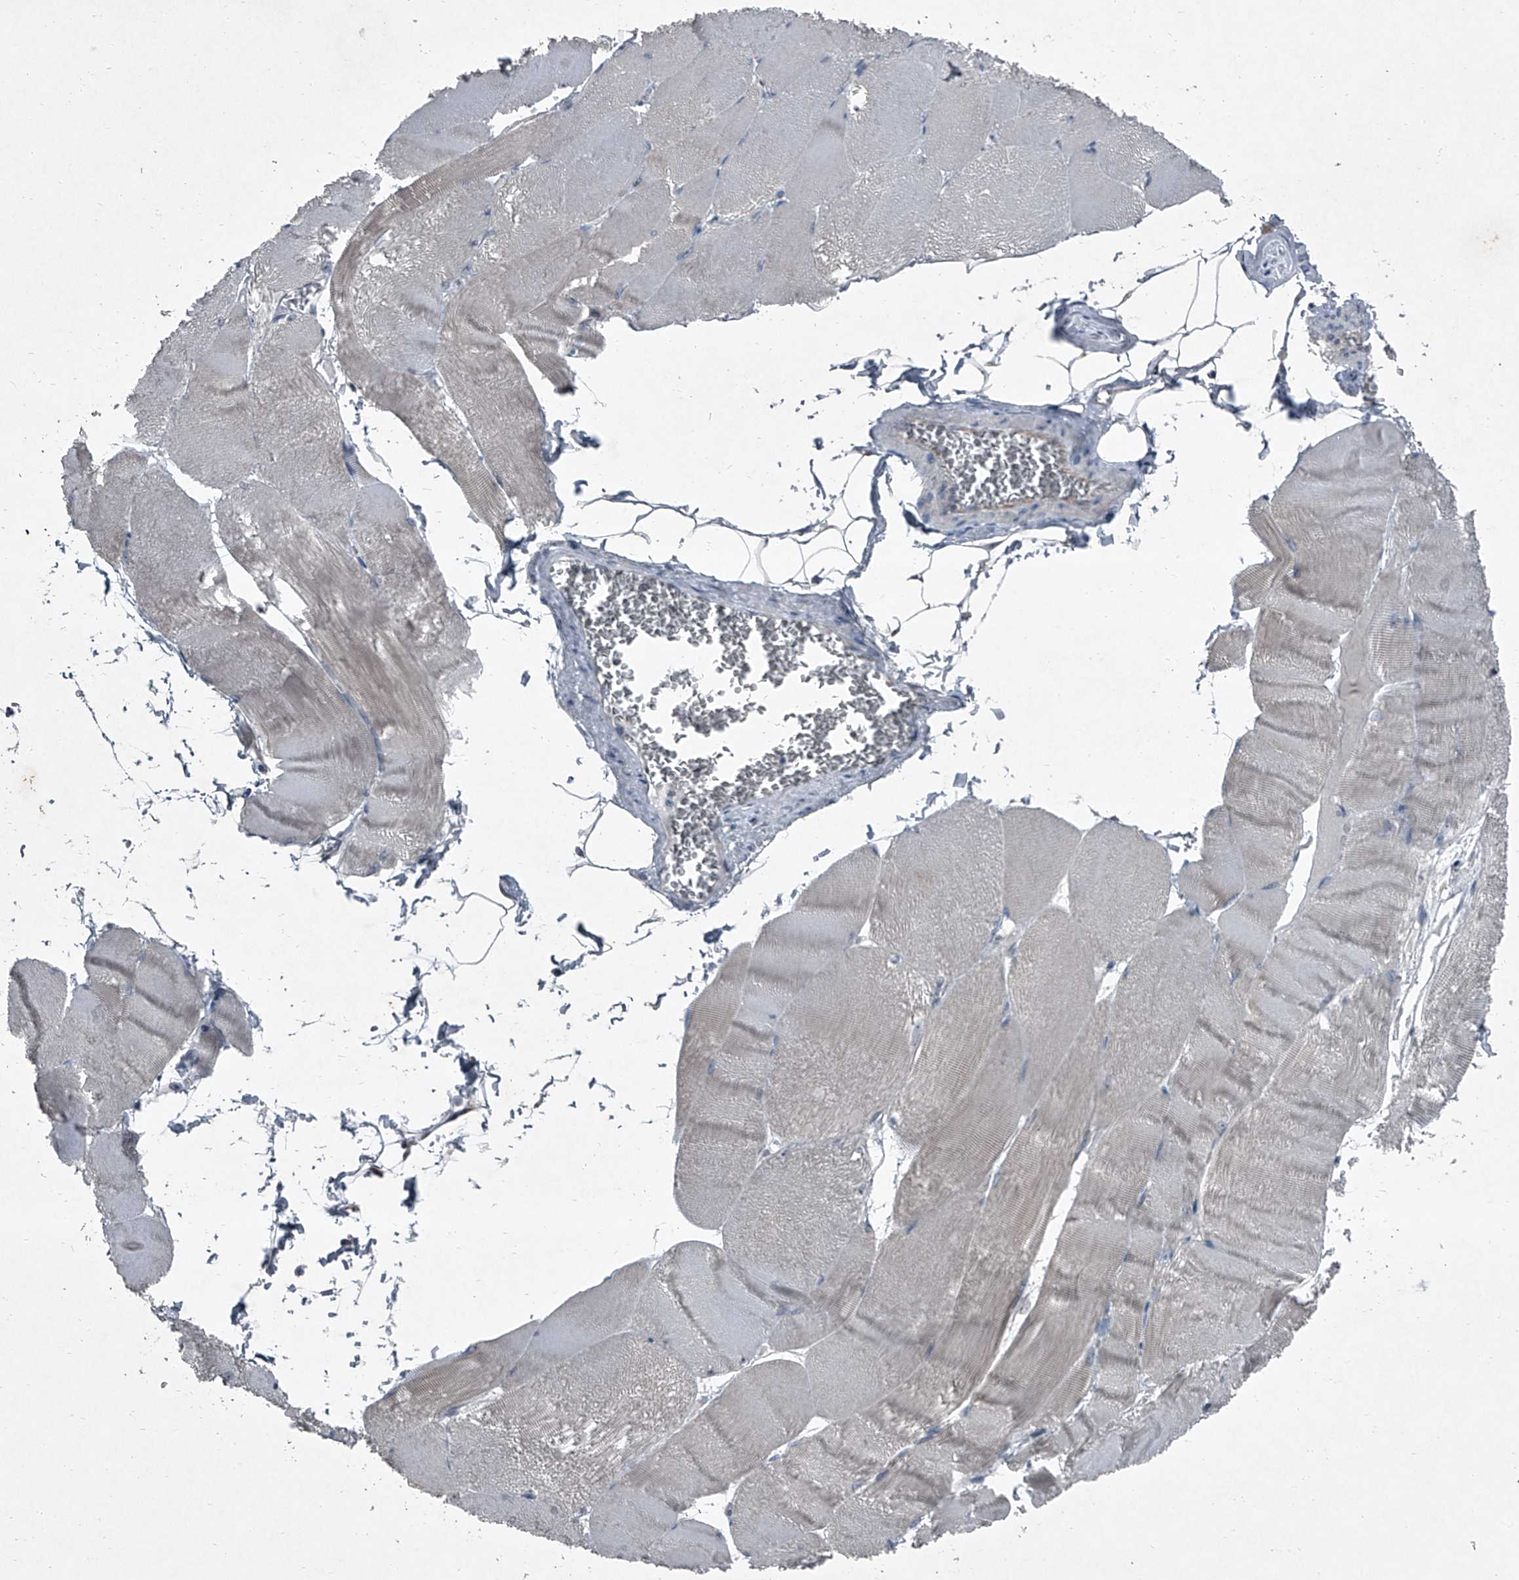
{"staining": {"intensity": "negative", "quantity": "none", "location": "none"}, "tissue": "skeletal muscle", "cell_type": "Myocytes", "image_type": "normal", "snomed": [{"axis": "morphology", "description": "Normal tissue, NOS"}, {"axis": "morphology", "description": "Basal cell carcinoma"}, {"axis": "topography", "description": "Skeletal muscle"}], "caption": "Image shows no significant protein staining in myocytes of unremarkable skeletal muscle. (Immunohistochemistry (ihc), brightfield microscopy, high magnification).", "gene": "HEPHL1", "patient": {"sex": "female", "age": 64}}